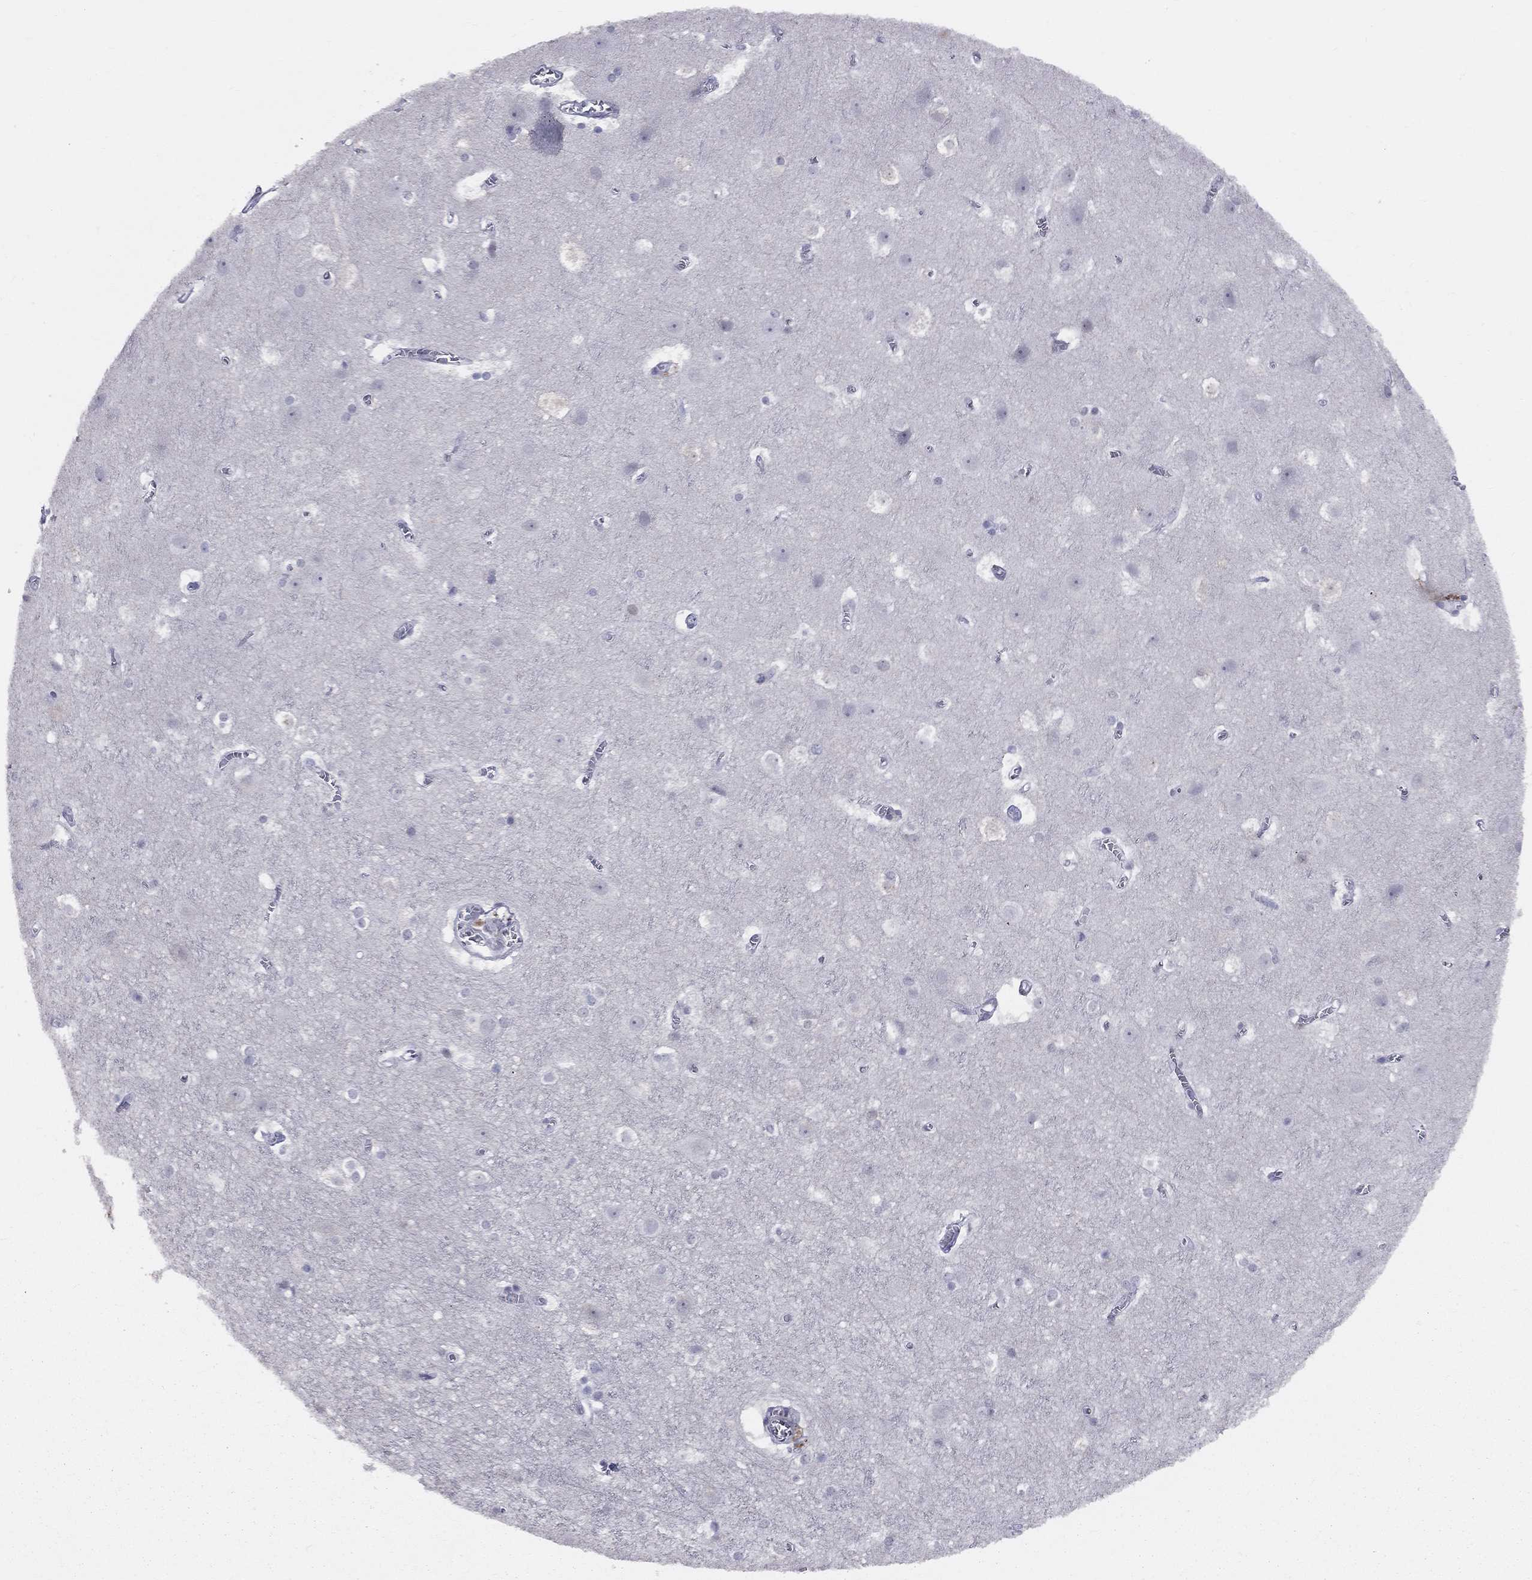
{"staining": {"intensity": "negative", "quantity": "none", "location": "none"}, "tissue": "cerebral cortex", "cell_type": "Endothelial cells", "image_type": "normal", "snomed": [{"axis": "morphology", "description": "Normal tissue, NOS"}, {"axis": "topography", "description": "Cerebral cortex"}], "caption": "DAB (3,3'-diaminobenzidine) immunohistochemical staining of normal human cerebral cortex displays no significant expression in endothelial cells.", "gene": "DMKN", "patient": {"sex": "male", "age": 59}}